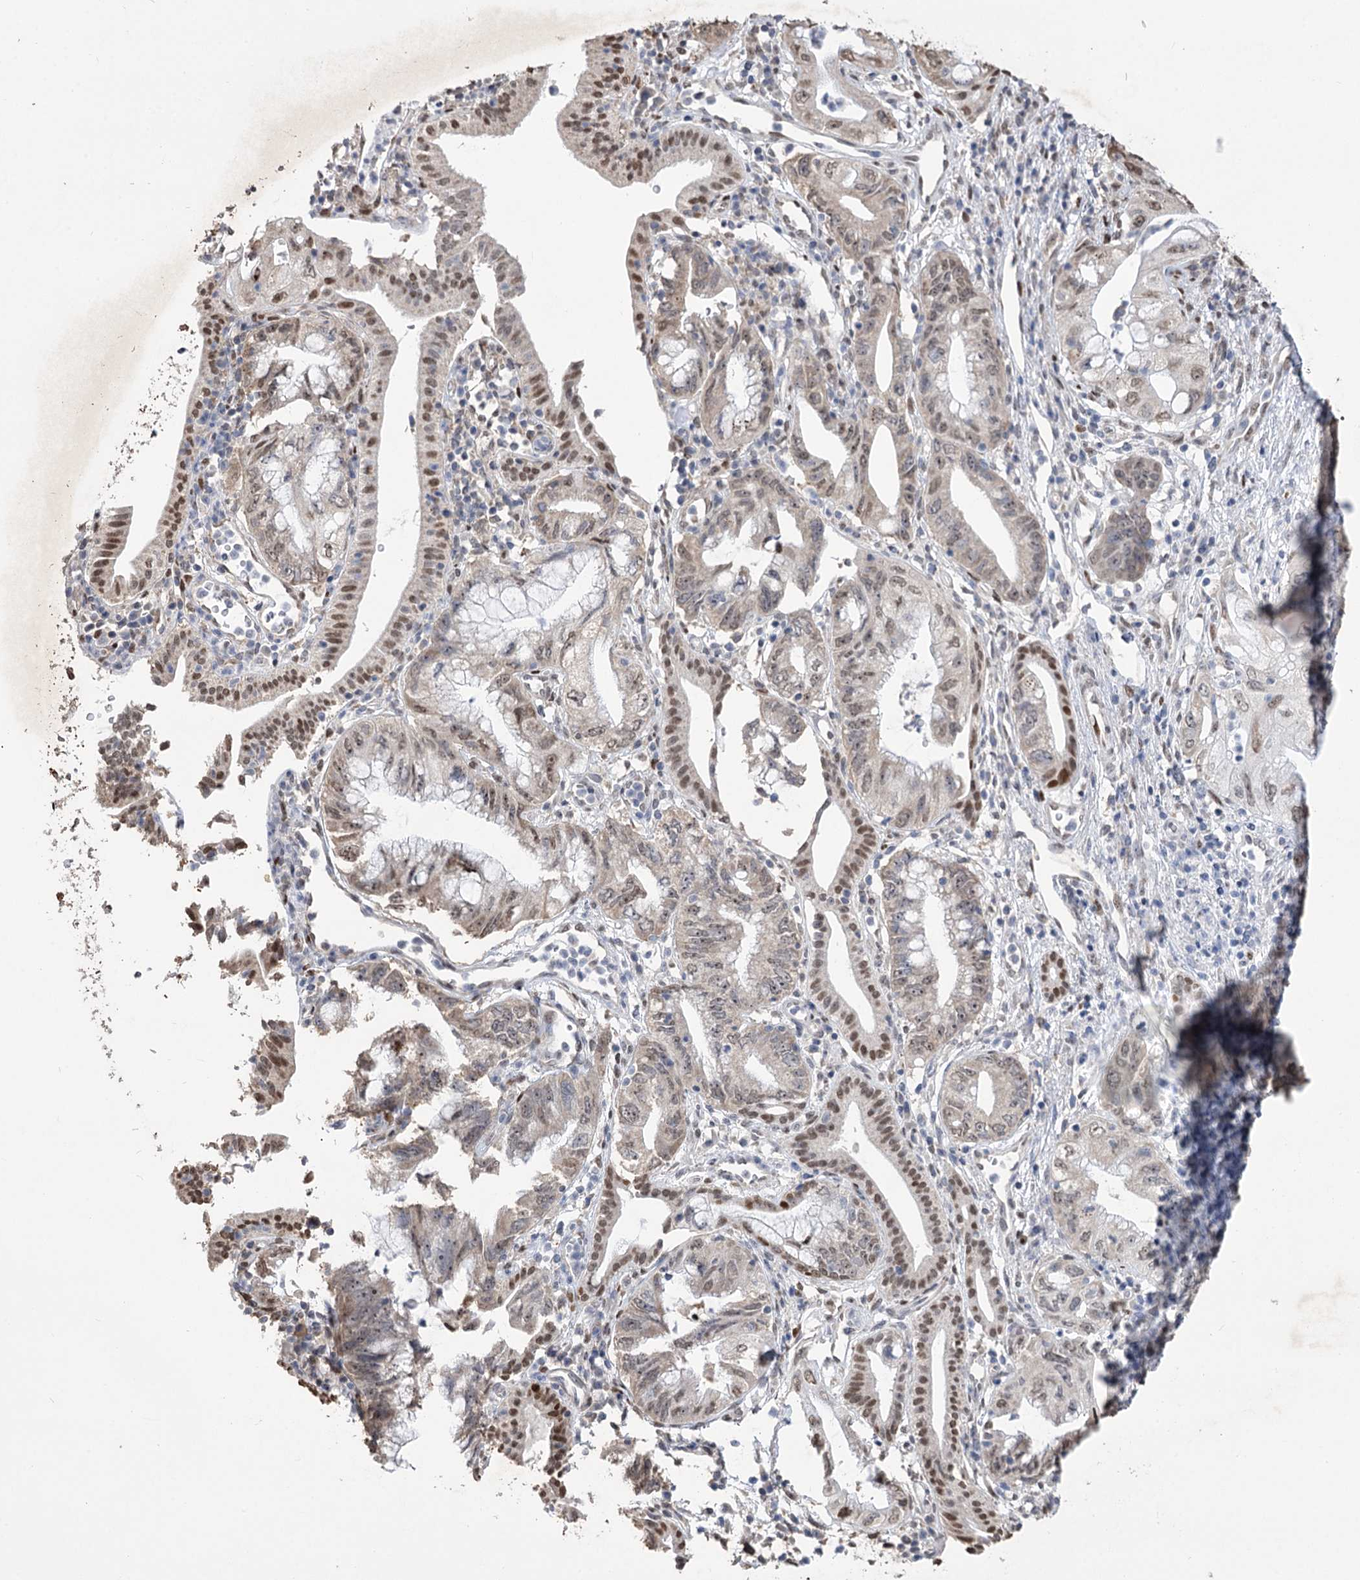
{"staining": {"intensity": "strong", "quantity": "25%-75%", "location": "nuclear"}, "tissue": "pancreatic cancer", "cell_type": "Tumor cells", "image_type": "cancer", "snomed": [{"axis": "morphology", "description": "Adenocarcinoma, NOS"}, {"axis": "topography", "description": "Pancreas"}], "caption": "A high amount of strong nuclear expression is identified in about 25%-75% of tumor cells in pancreatic adenocarcinoma tissue.", "gene": "NFU1", "patient": {"sex": "female", "age": 73}}